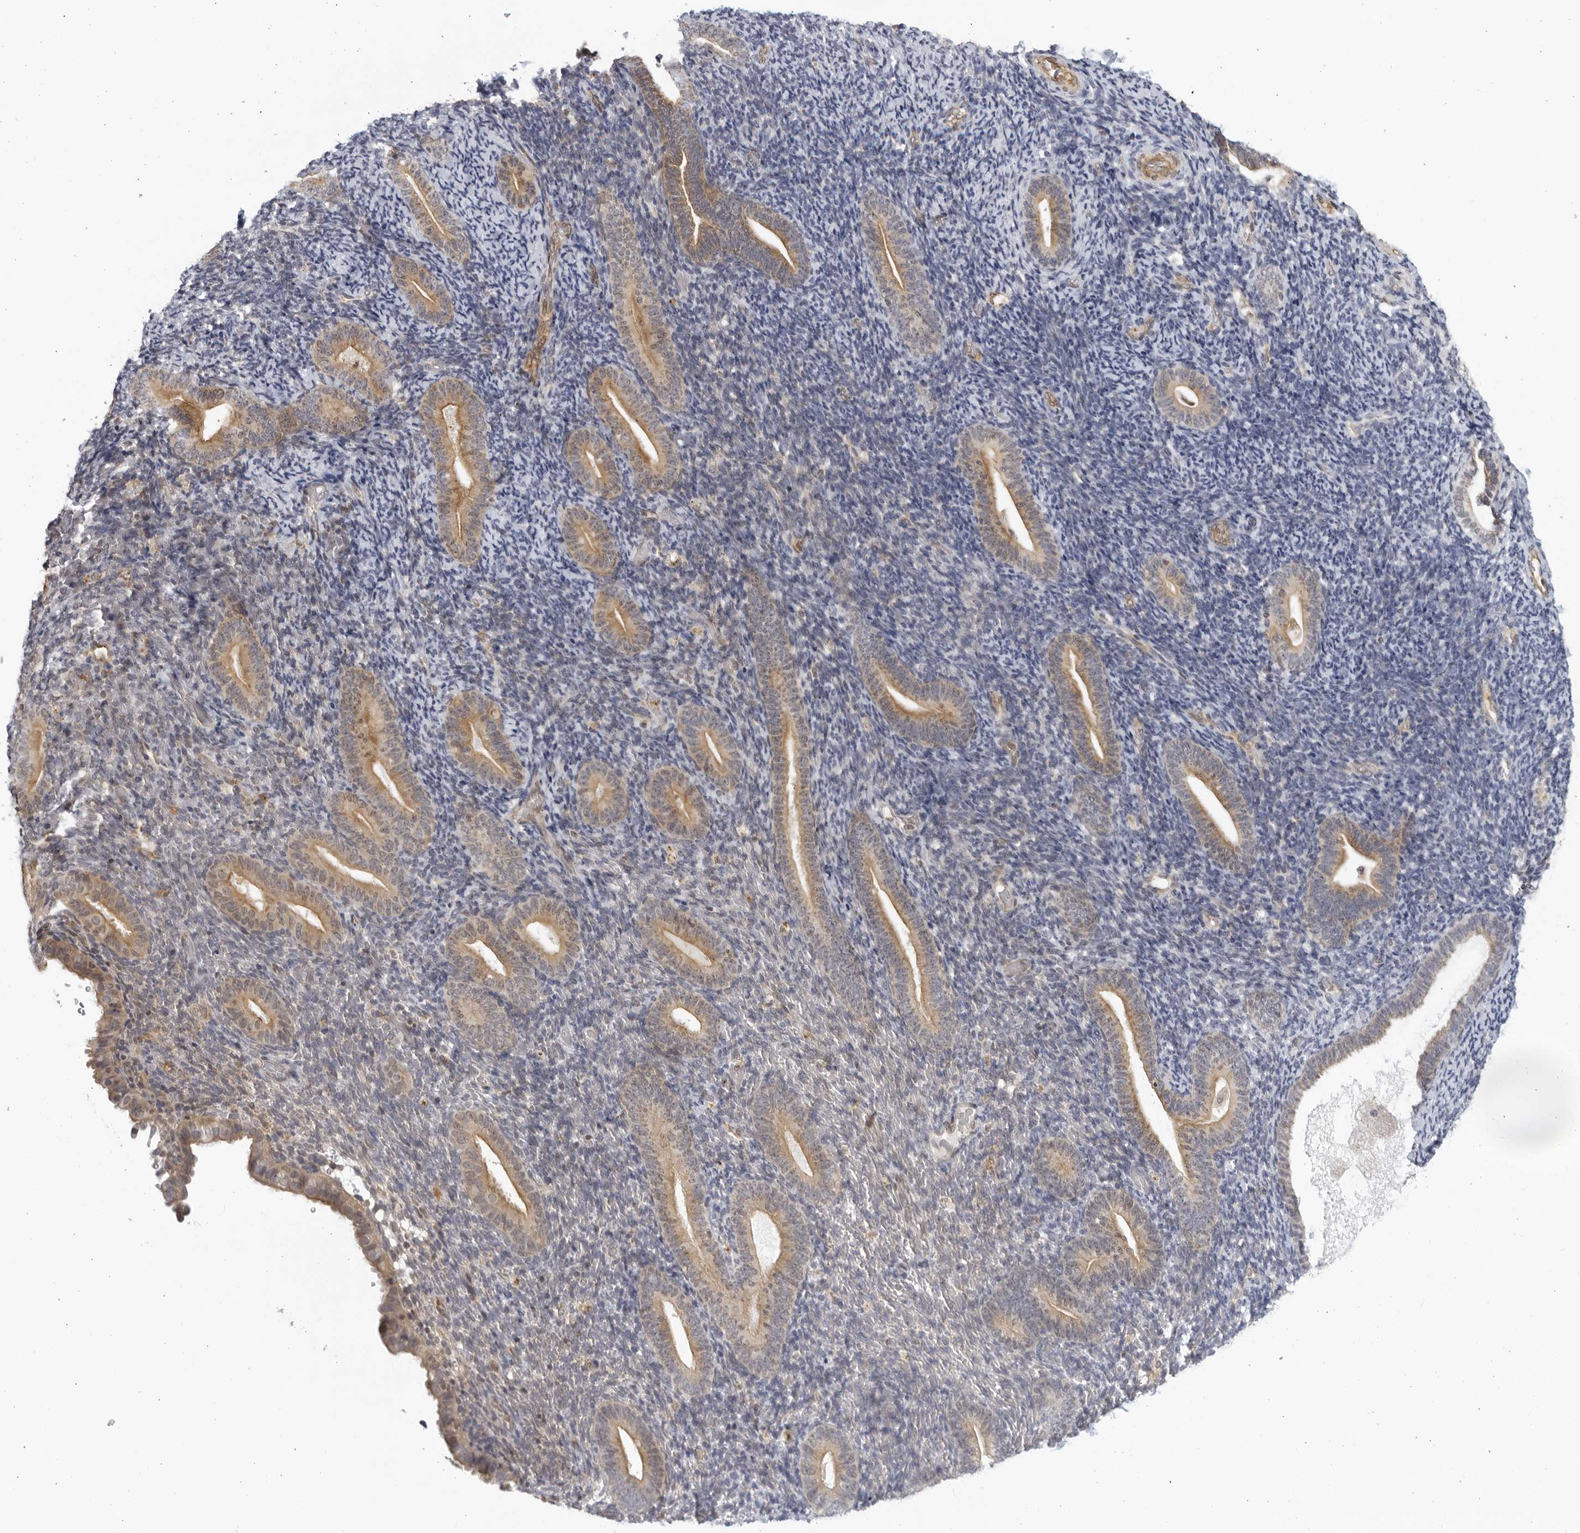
{"staining": {"intensity": "negative", "quantity": "none", "location": "none"}, "tissue": "endometrium", "cell_type": "Cells in endometrial stroma", "image_type": "normal", "snomed": [{"axis": "morphology", "description": "Normal tissue, NOS"}, {"axis": "topography", "description": "Endometrium"}], "caption": "Cells in endometrial stroma show no significant expression in unremarkable endometrium. (DAB immunohistochemistry (IHC) visualized using brightfield microscopy, high magnification).", "gene": "SERTAD4", "patient": {"sex": "female", "age": 51}}